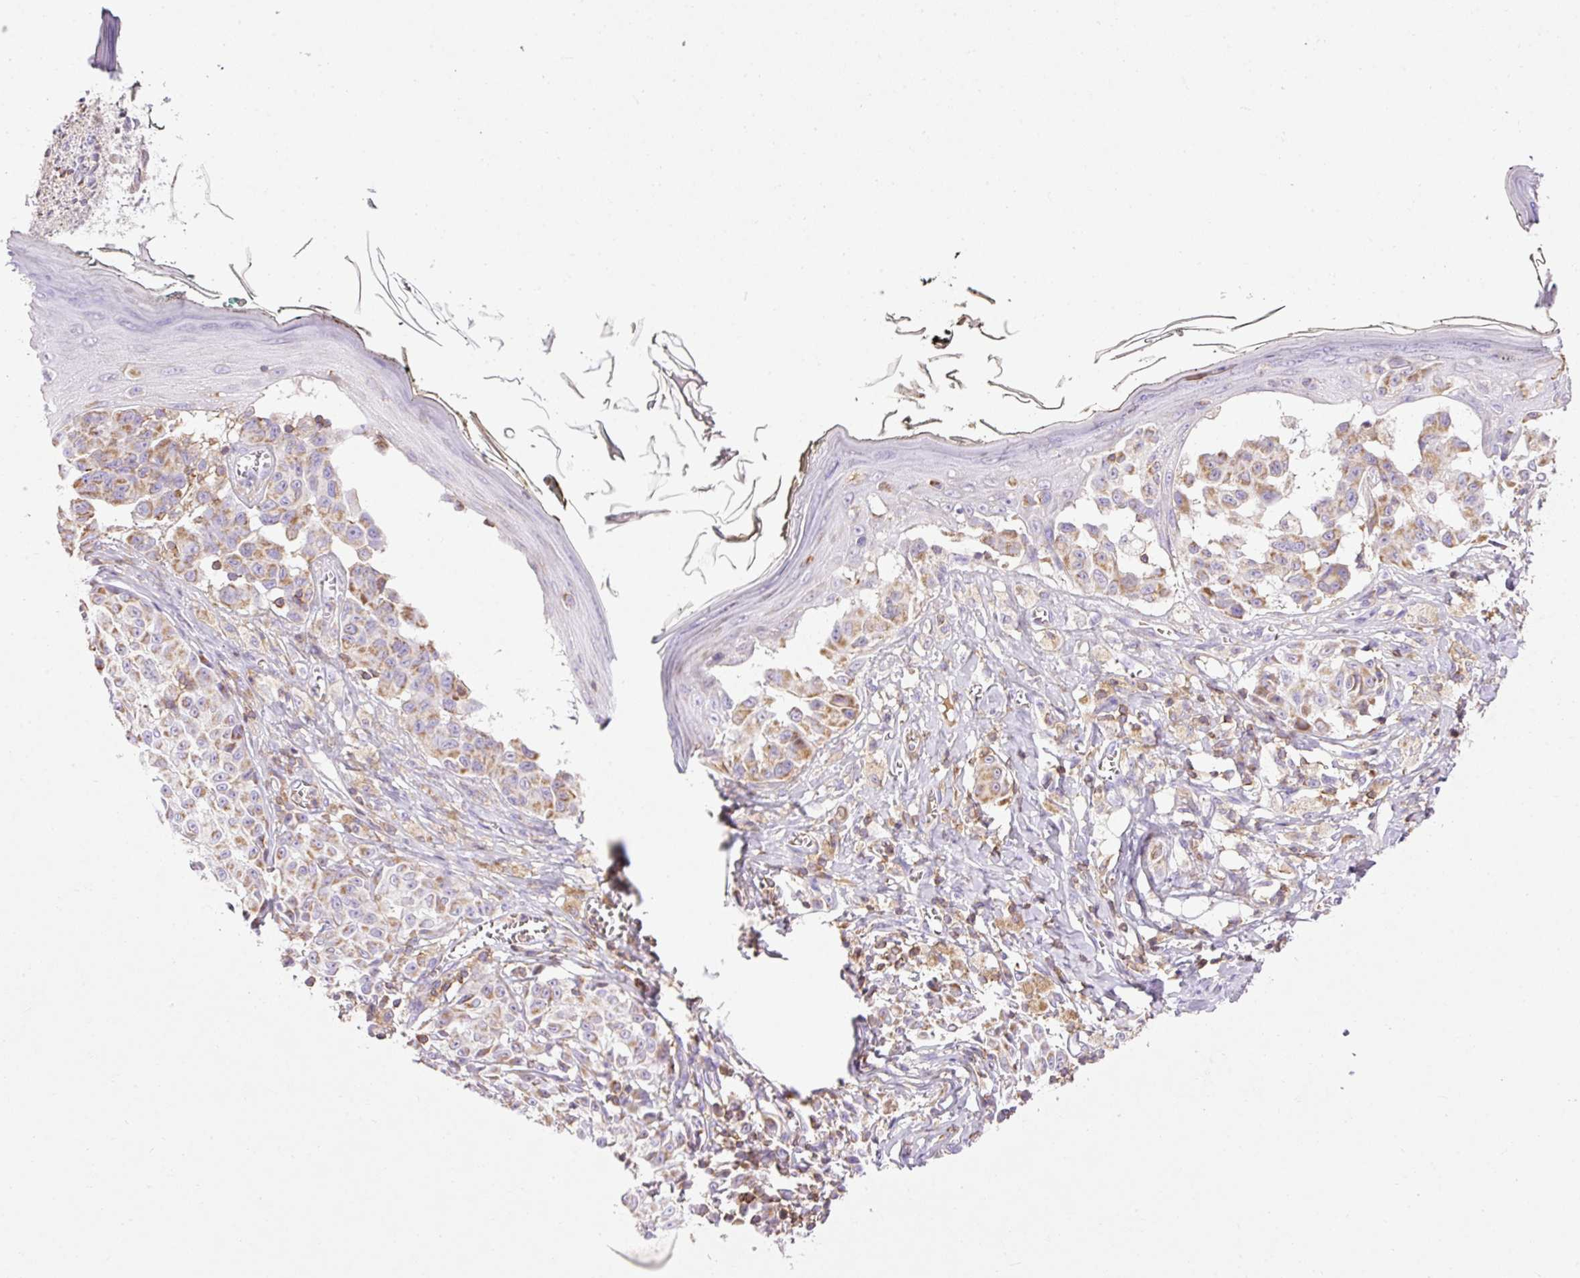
{"staining": {"intensity": "weak", "quantity": ">75%", "location": "cytoplasmic/membranous"}, "tissue": "melanoma", "cell_type": "Tumor cells", "image_type": "cancer", "snomed": [{"axis": "morphology", "description": "Malignant melanoma, NOS"}, {"axis": "topography", "description": "Skin"}], "caption": "Immunohistochemical staining of malignant melanoma displays weak cytoplasmic/membranous protein positivity in about >75% of tumor cells. (Brightfield microscopy of DAB IHC at high magnification).", "gene": "IMMT", "patient": {"sex": "female", "age": 43}}